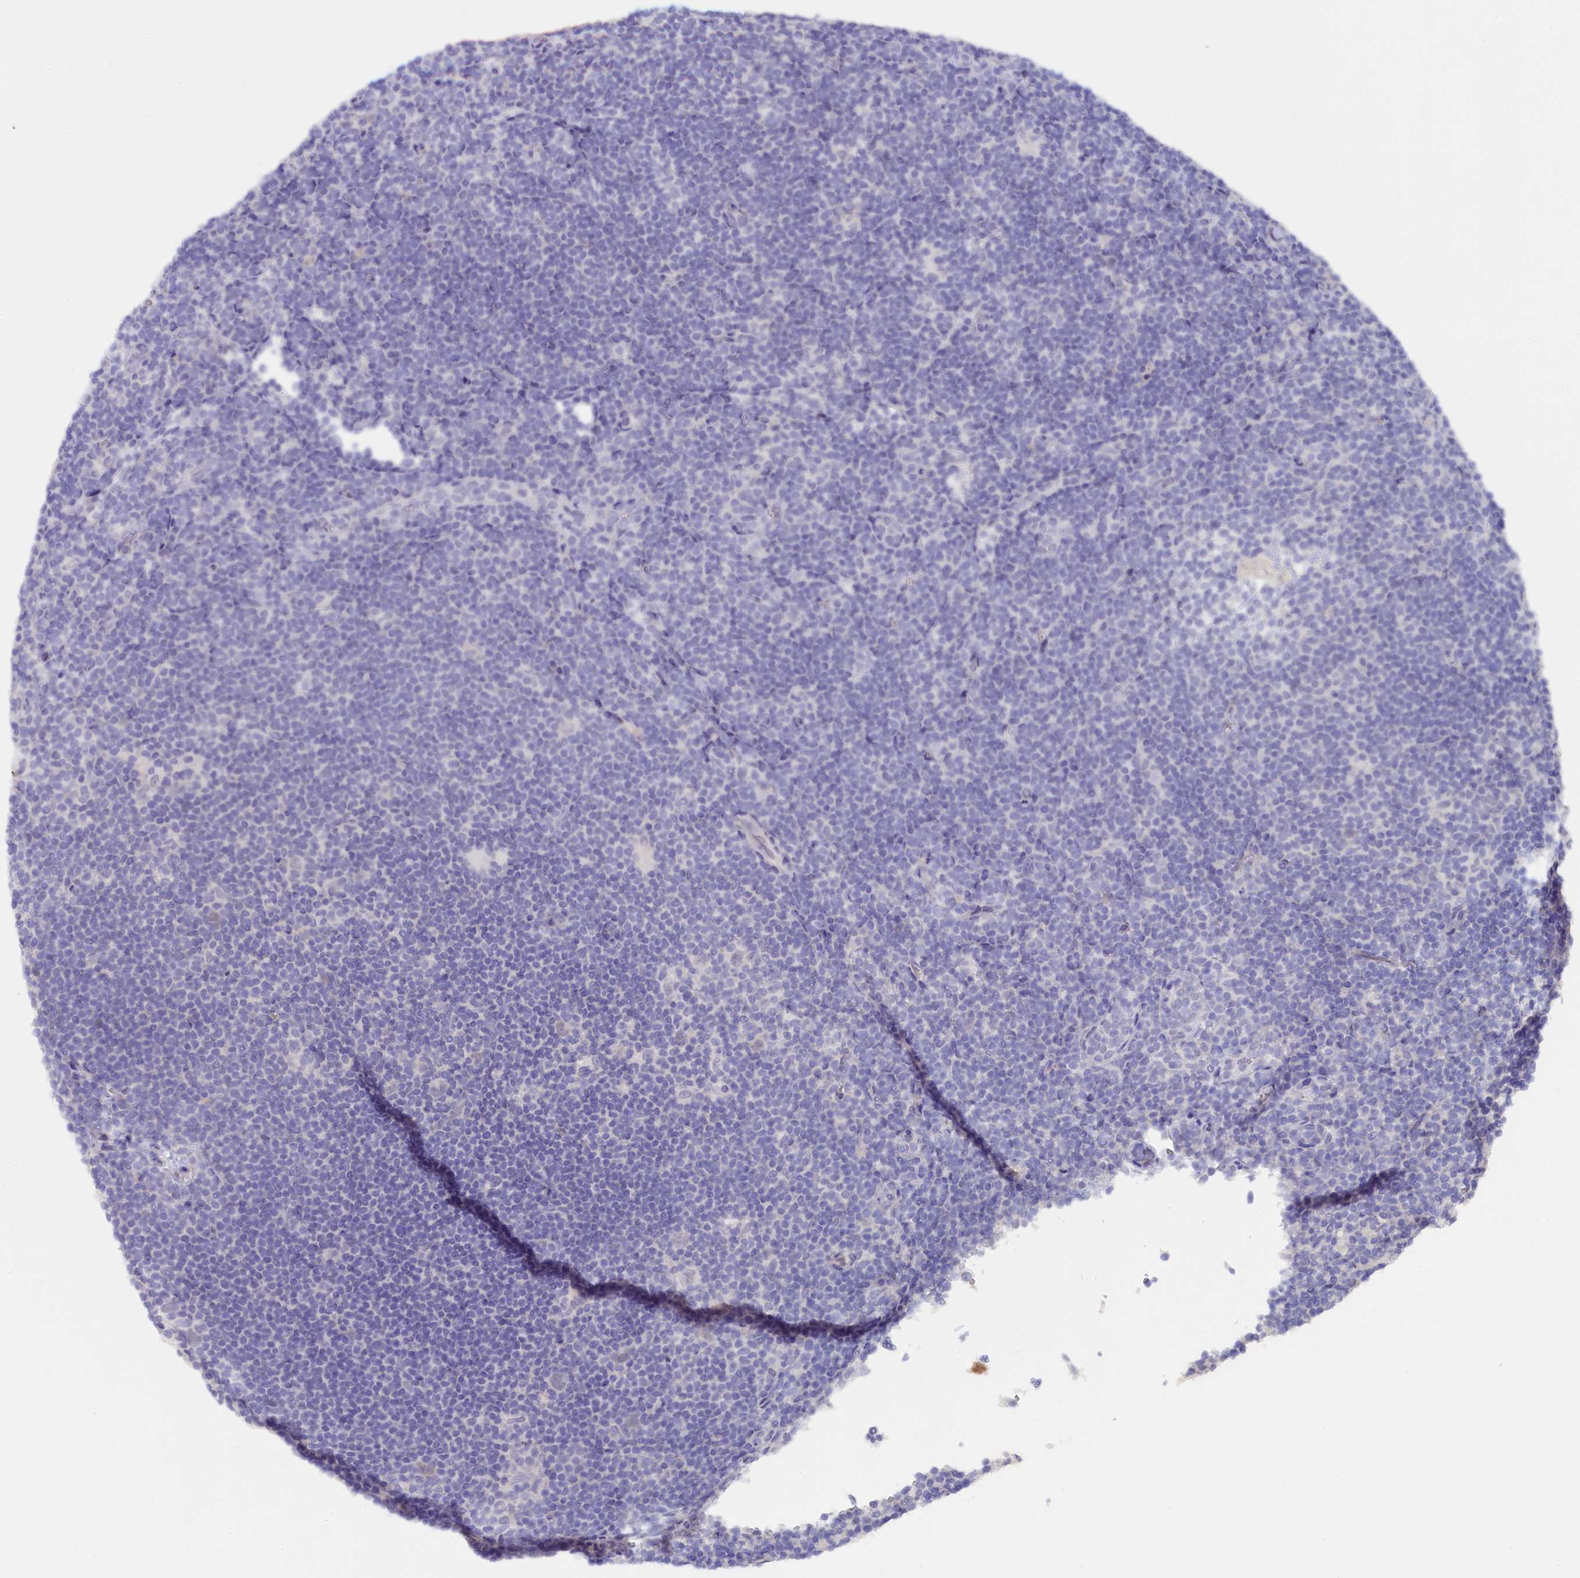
{"staining": {"intensity": "negative", "quantity": "none", "location": "none"}, "tissue": "lymphoma", "cell_type": "Tumor cells", "image_type": "cancer", "snomed": [{"axis": "morphology", "description": "Hodgkin's disease, NOS"}, {"axis": "topography", "description": "Lymph node"}], "caption": "Immunohistochemical staining of lymphoma shows no significant expression in tumor cells.", "gene": "ZSWIM4", "patient": {"sex": "female", "age": 57}}